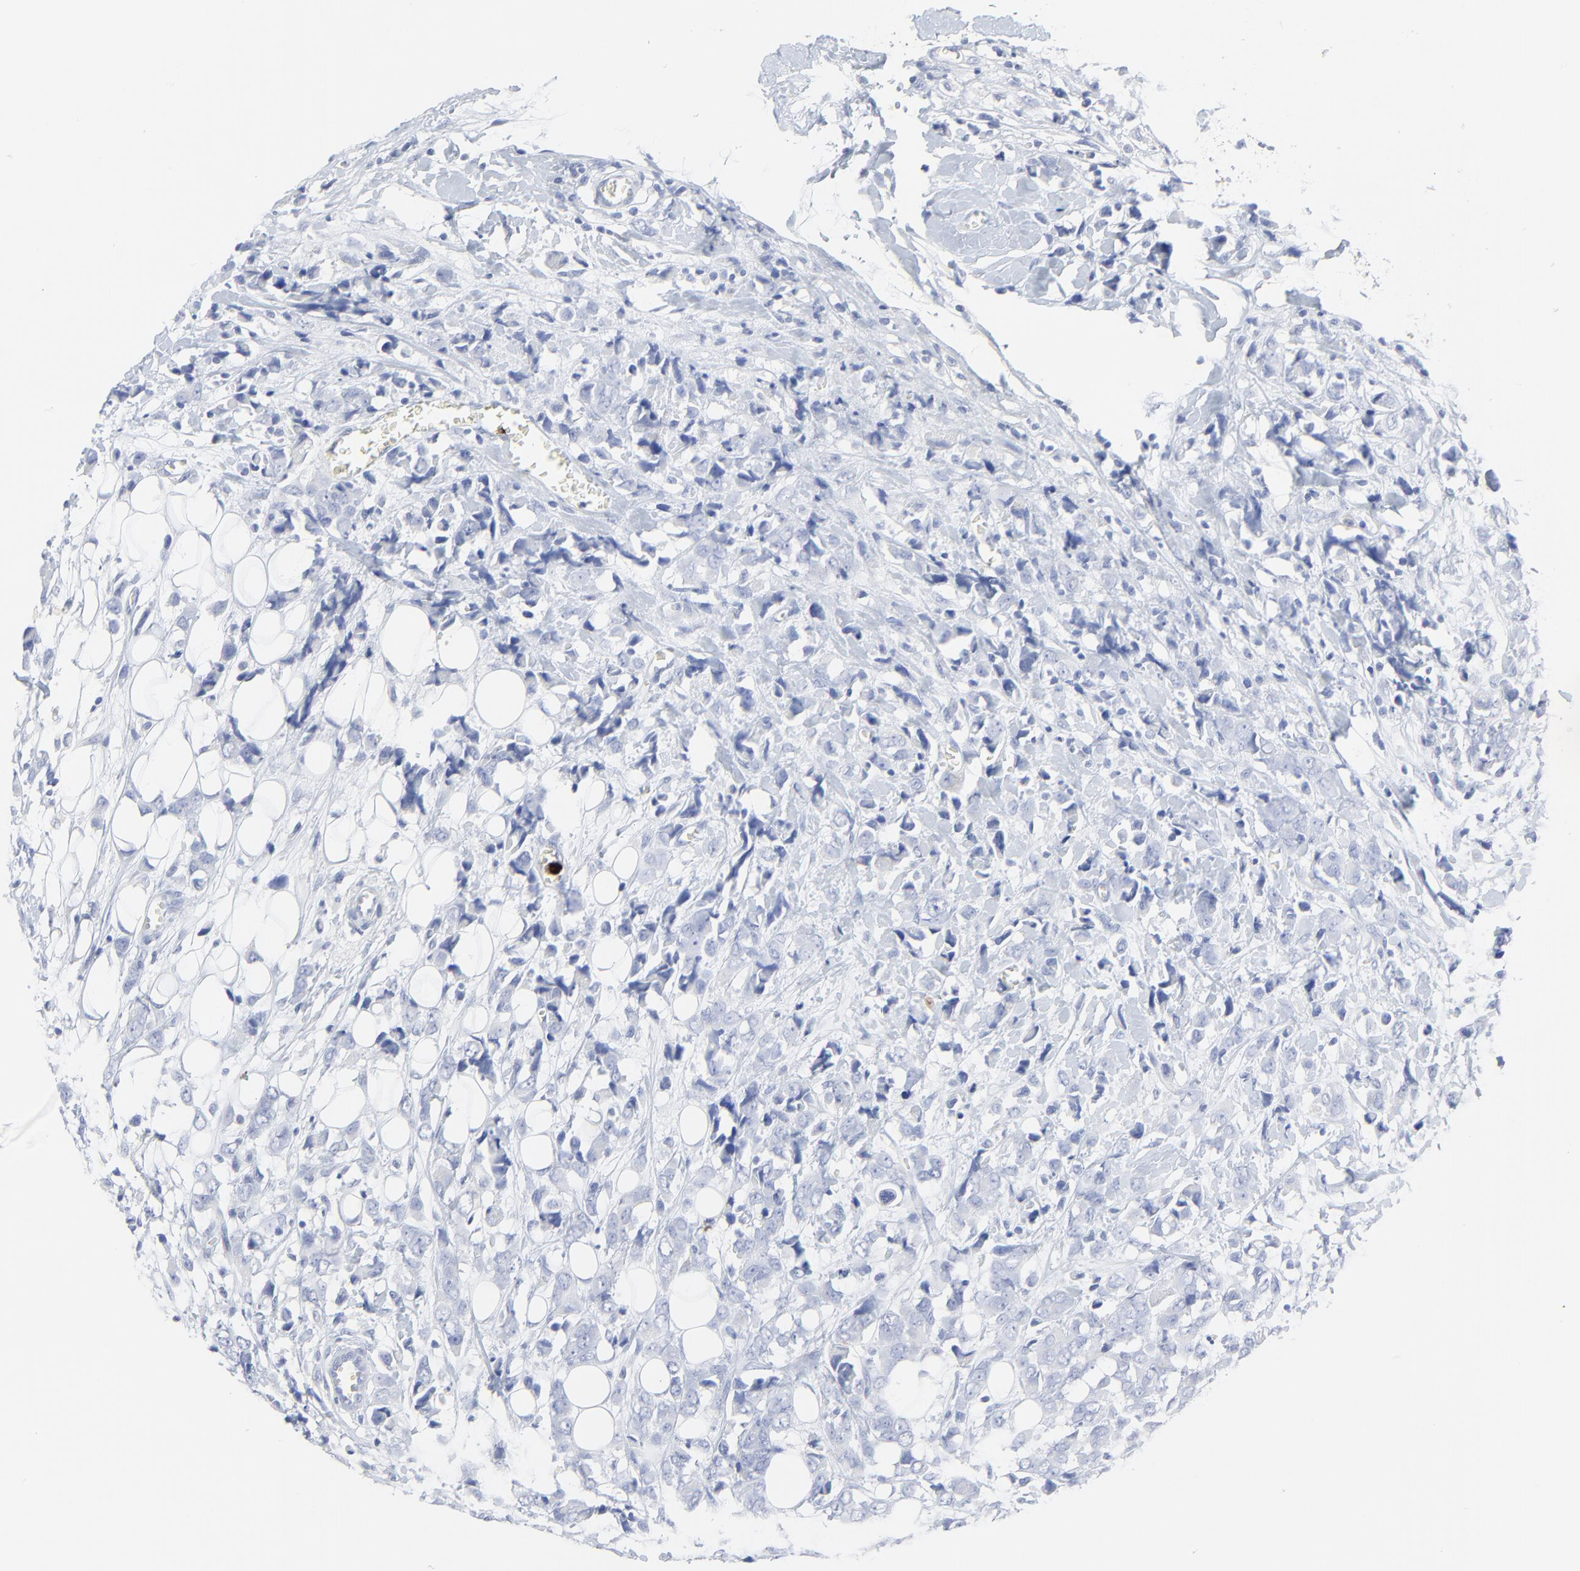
{"staining": {"intensity": "negative", "quantity": "none", "location": "none"}, "tissue": "breast cancer", "cell_type": "Tumor cells", "image_type": "cancer", "snomed": [{"axis": "morphology", "description": "Lobular carcinoma"}, {"axis": "topography", "description": "Breast"}], "caption": "This is a image of immunohistochemistry staining of breast cancer (lobular carcinoma), which shows no staining in tumor cells.", "gene": "LCN2", "patient": {"sex": "female", "age": 57}}